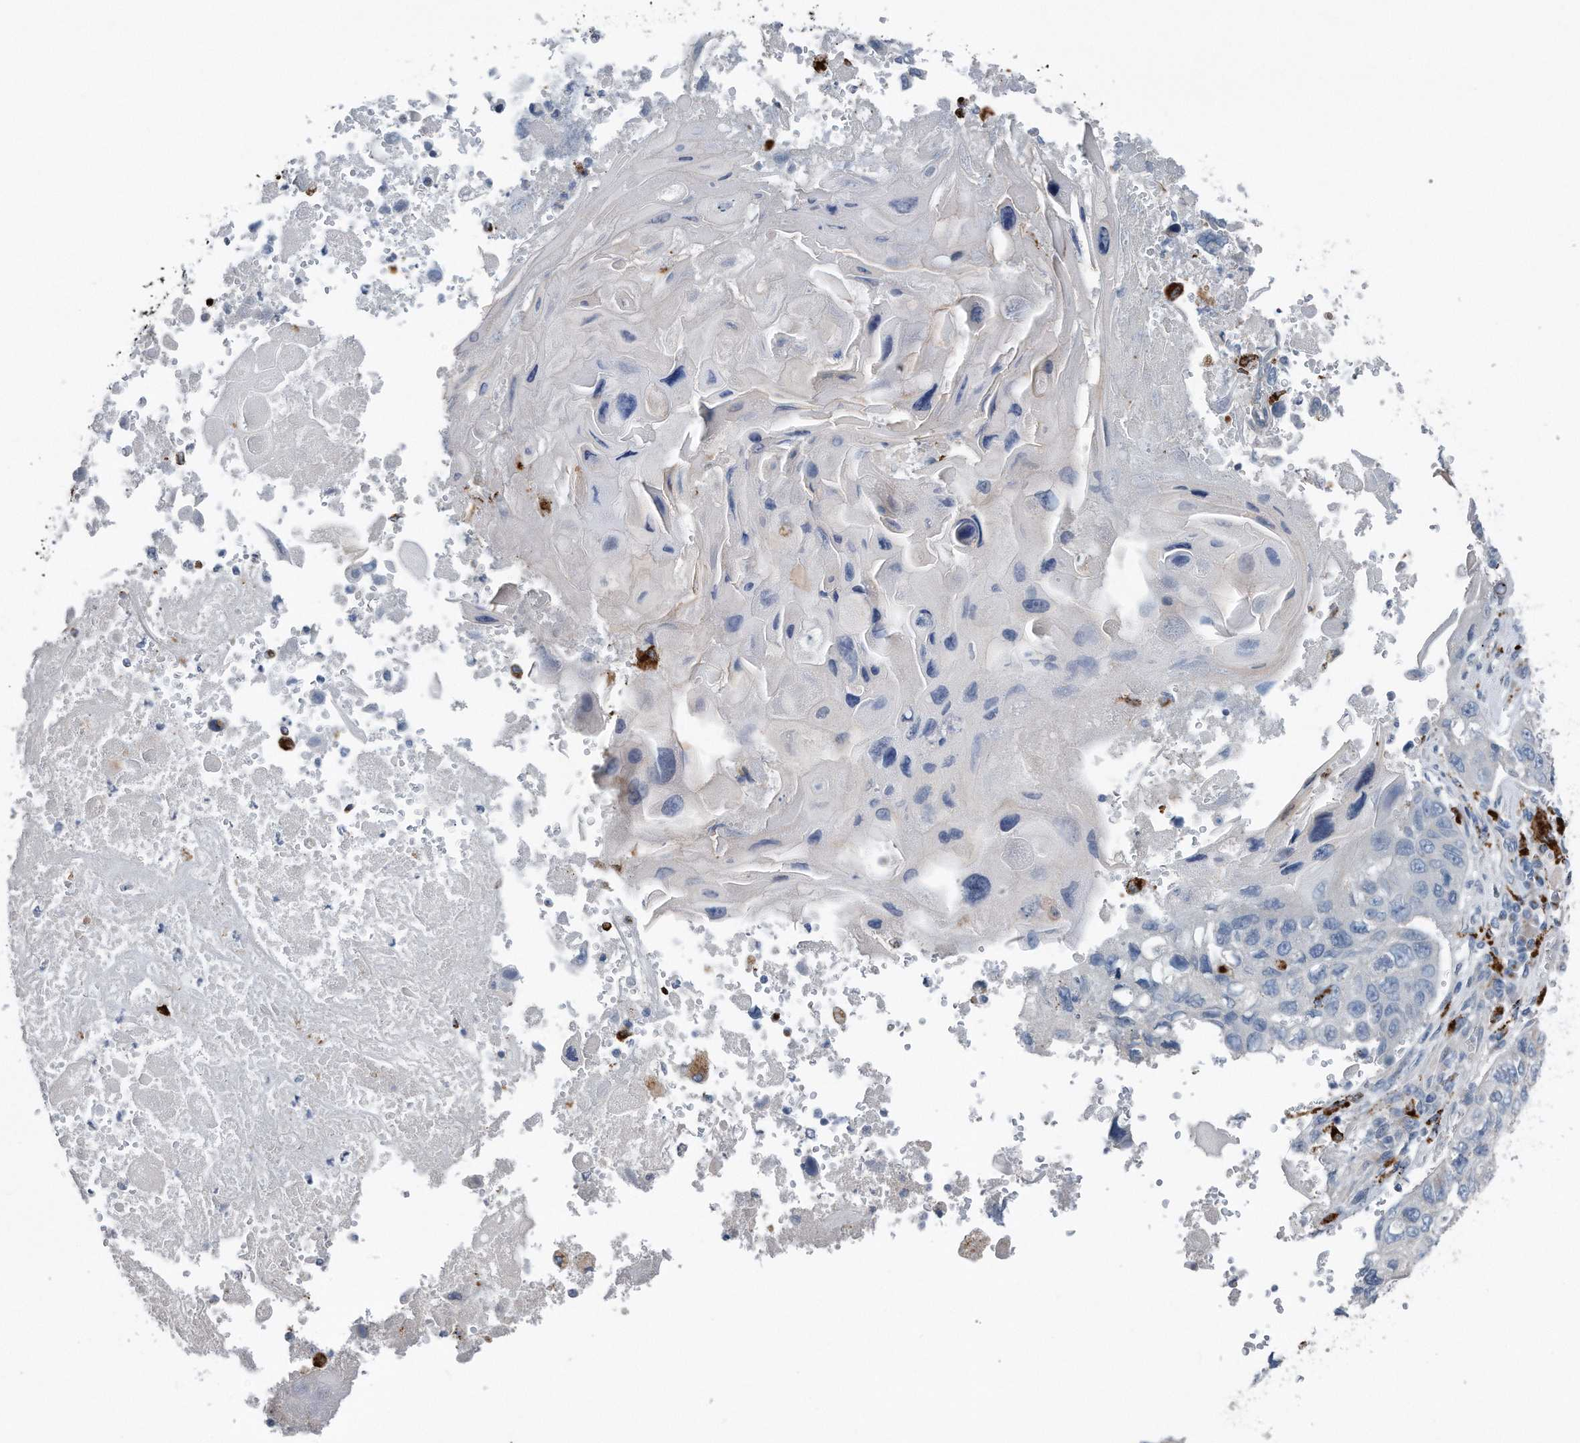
{"staining": {"intensity": "negative", "quantity": "none", "location": "none"}, "tissue": "lung cancer", "cell_type": "Tumor cells", "image_type": "cancer", "snomed": [{"axis": "morphology", "description": "Squamous cell carcinoma, NOS"}, {"axis": "topography", "description": "Lung"}], "caption": "High power microscopy photomicrograph of an immunohistochemistry (IHC) photomicrograph of lung squamous cell carcinoma, revealing no significant positivity in tumor cells.", "gene": "ZNF772", "patient": {"sex": "male", "age": 61}}